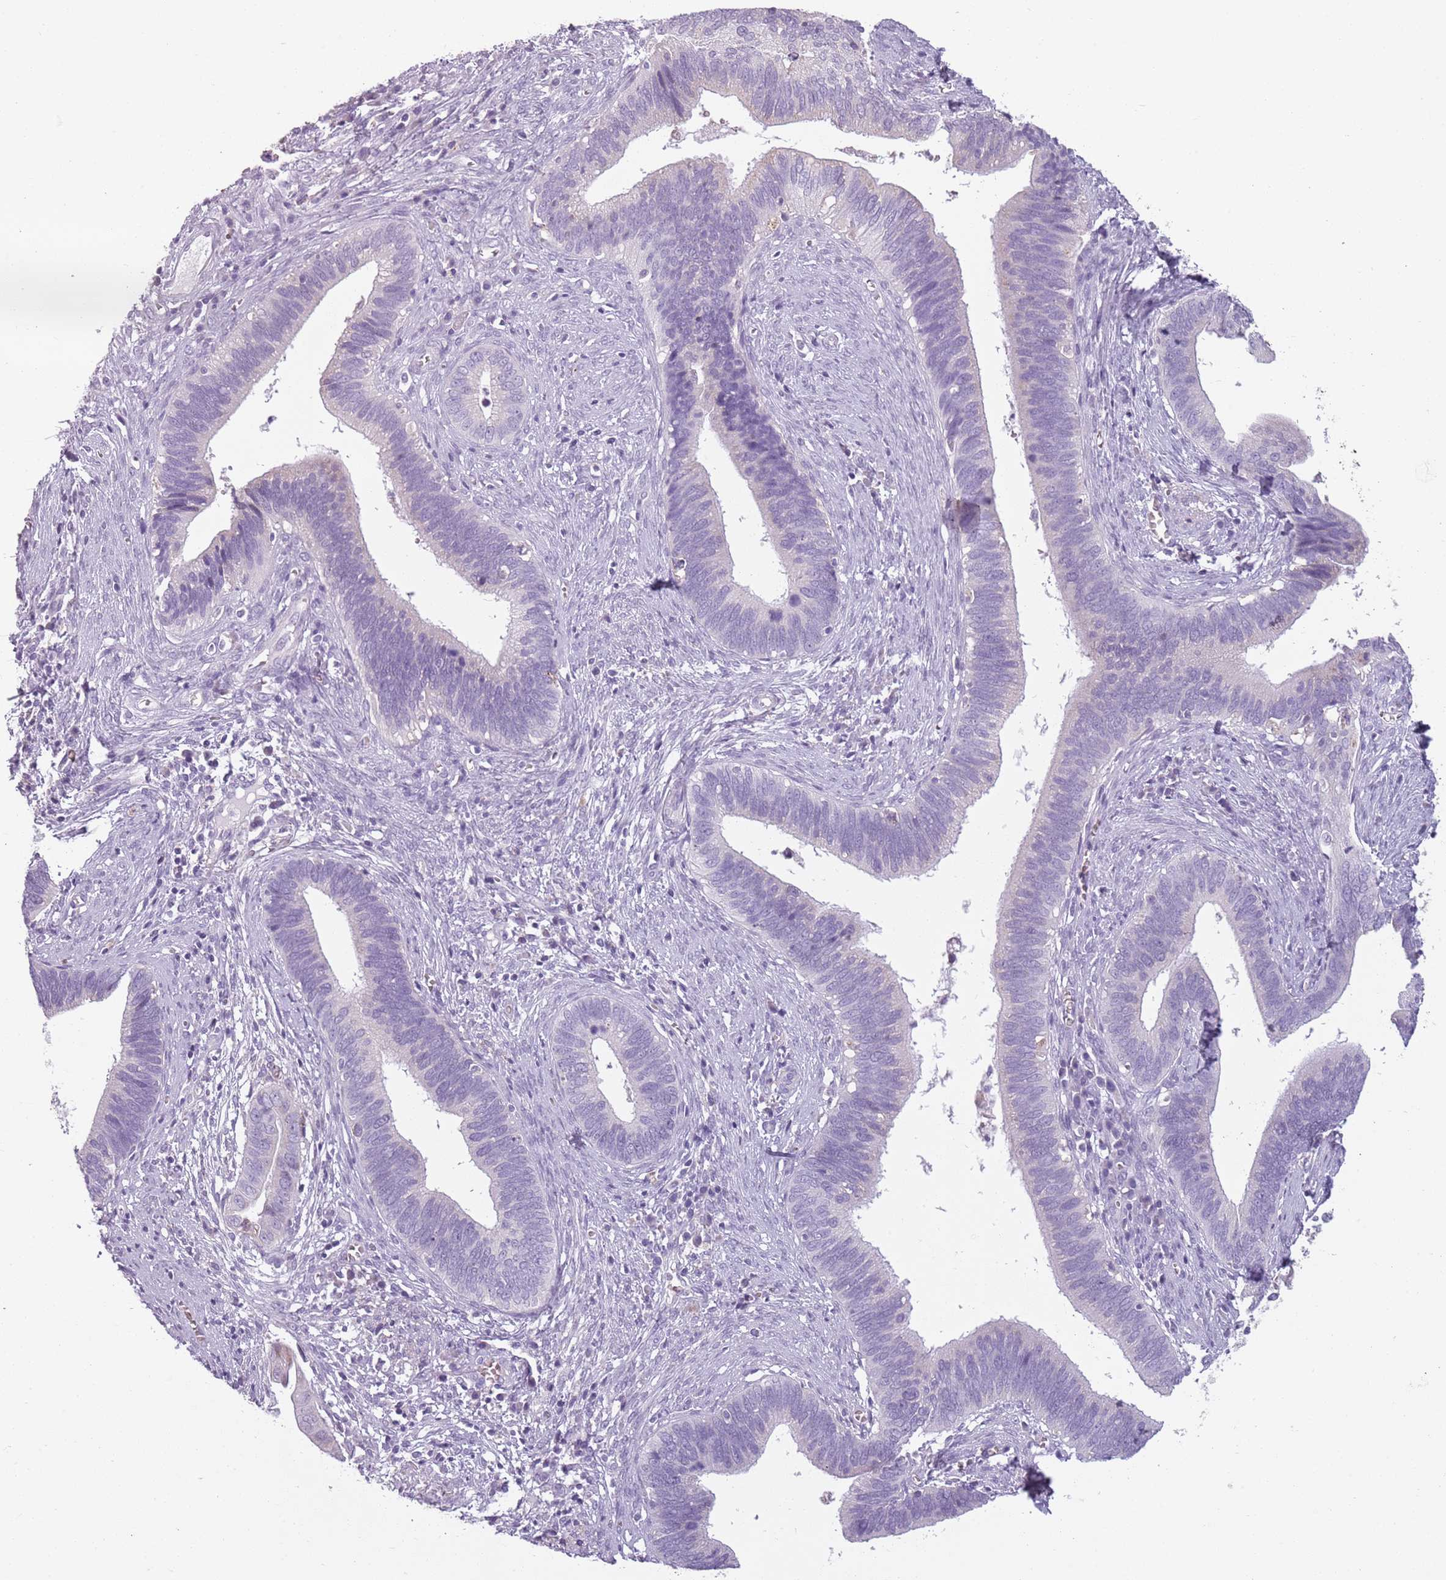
{"staining": {"intensity": "negative", "quantity": "none", "location": "none"}, "tissue": "cervical cancer", "cell_type": "Tumor cells", "image_type": "cancer", "snomed": [{"axis": "morphology", "description": "Adenocarcinoma, NOS"}, {"axis": "topography", "description": "Cervix"}], "caption": "This is a histopathology image of immunohistochemistry staining of cervical cancer, which shows no staining in tumor cells. (Brightfield microscopy of DAB immunohistochemistry (IHC) at high magnification).", "gene": "MEGF8", "patient": {"sex": "female", "age": 42}}